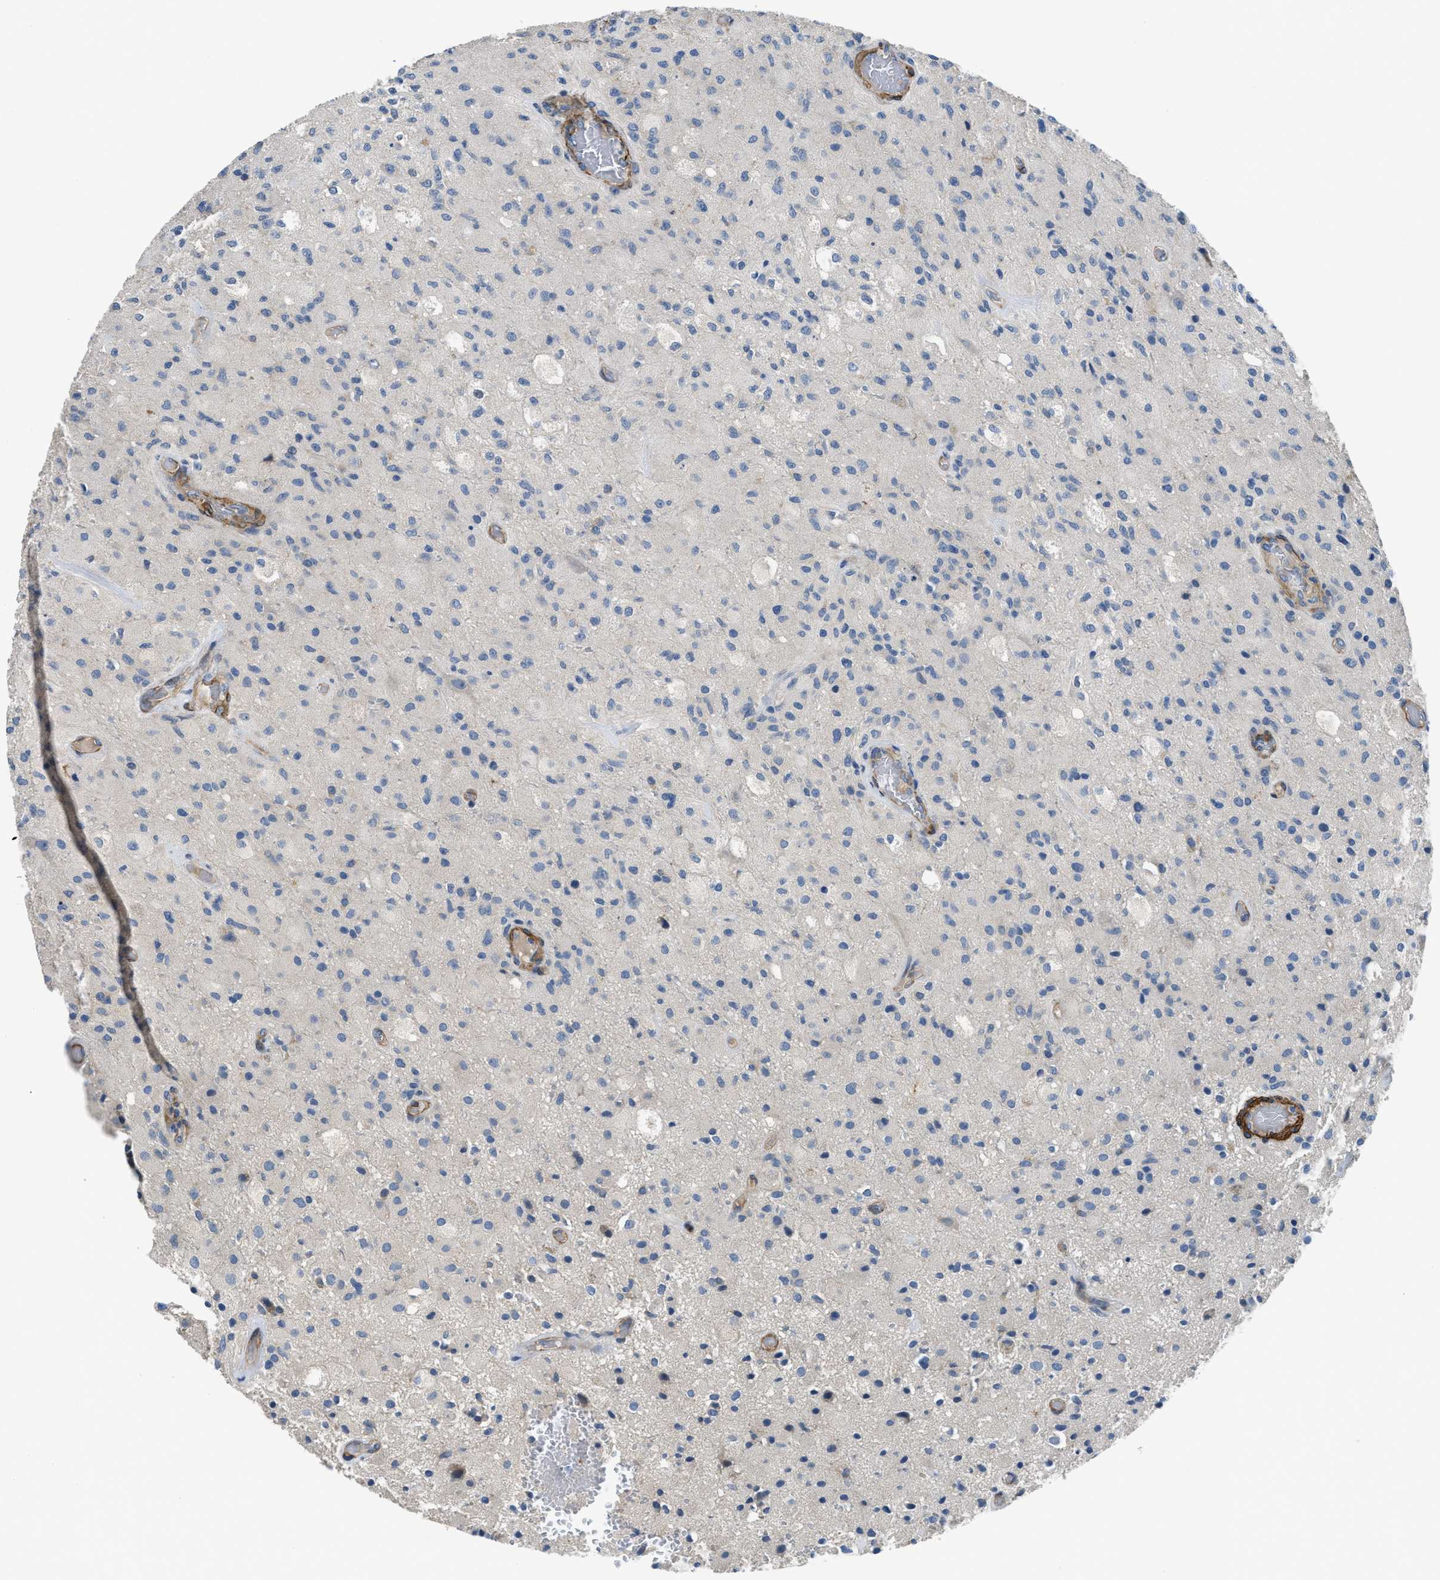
{"staining": {"intensity": "negative", "quantity": "none", "location": "none"}, "tissue": "glioma", "cell_type": "Tumor cells", "image_type": "cancer", "snomed": [{"axis": "morphology", "description": "Normal tissue, NOS"}, {"axis": "morphology", "description": "Glioma, malignant, High grade"}, {"axis": "topography", "description": "Cerebral cortex"}], "caption": "This is an immunohistochemistry histopathology image of human glioma. There is no staining in tumor cells.", "gene": "BMPR1A", "patient": {"sex": "male", "age": 77}}